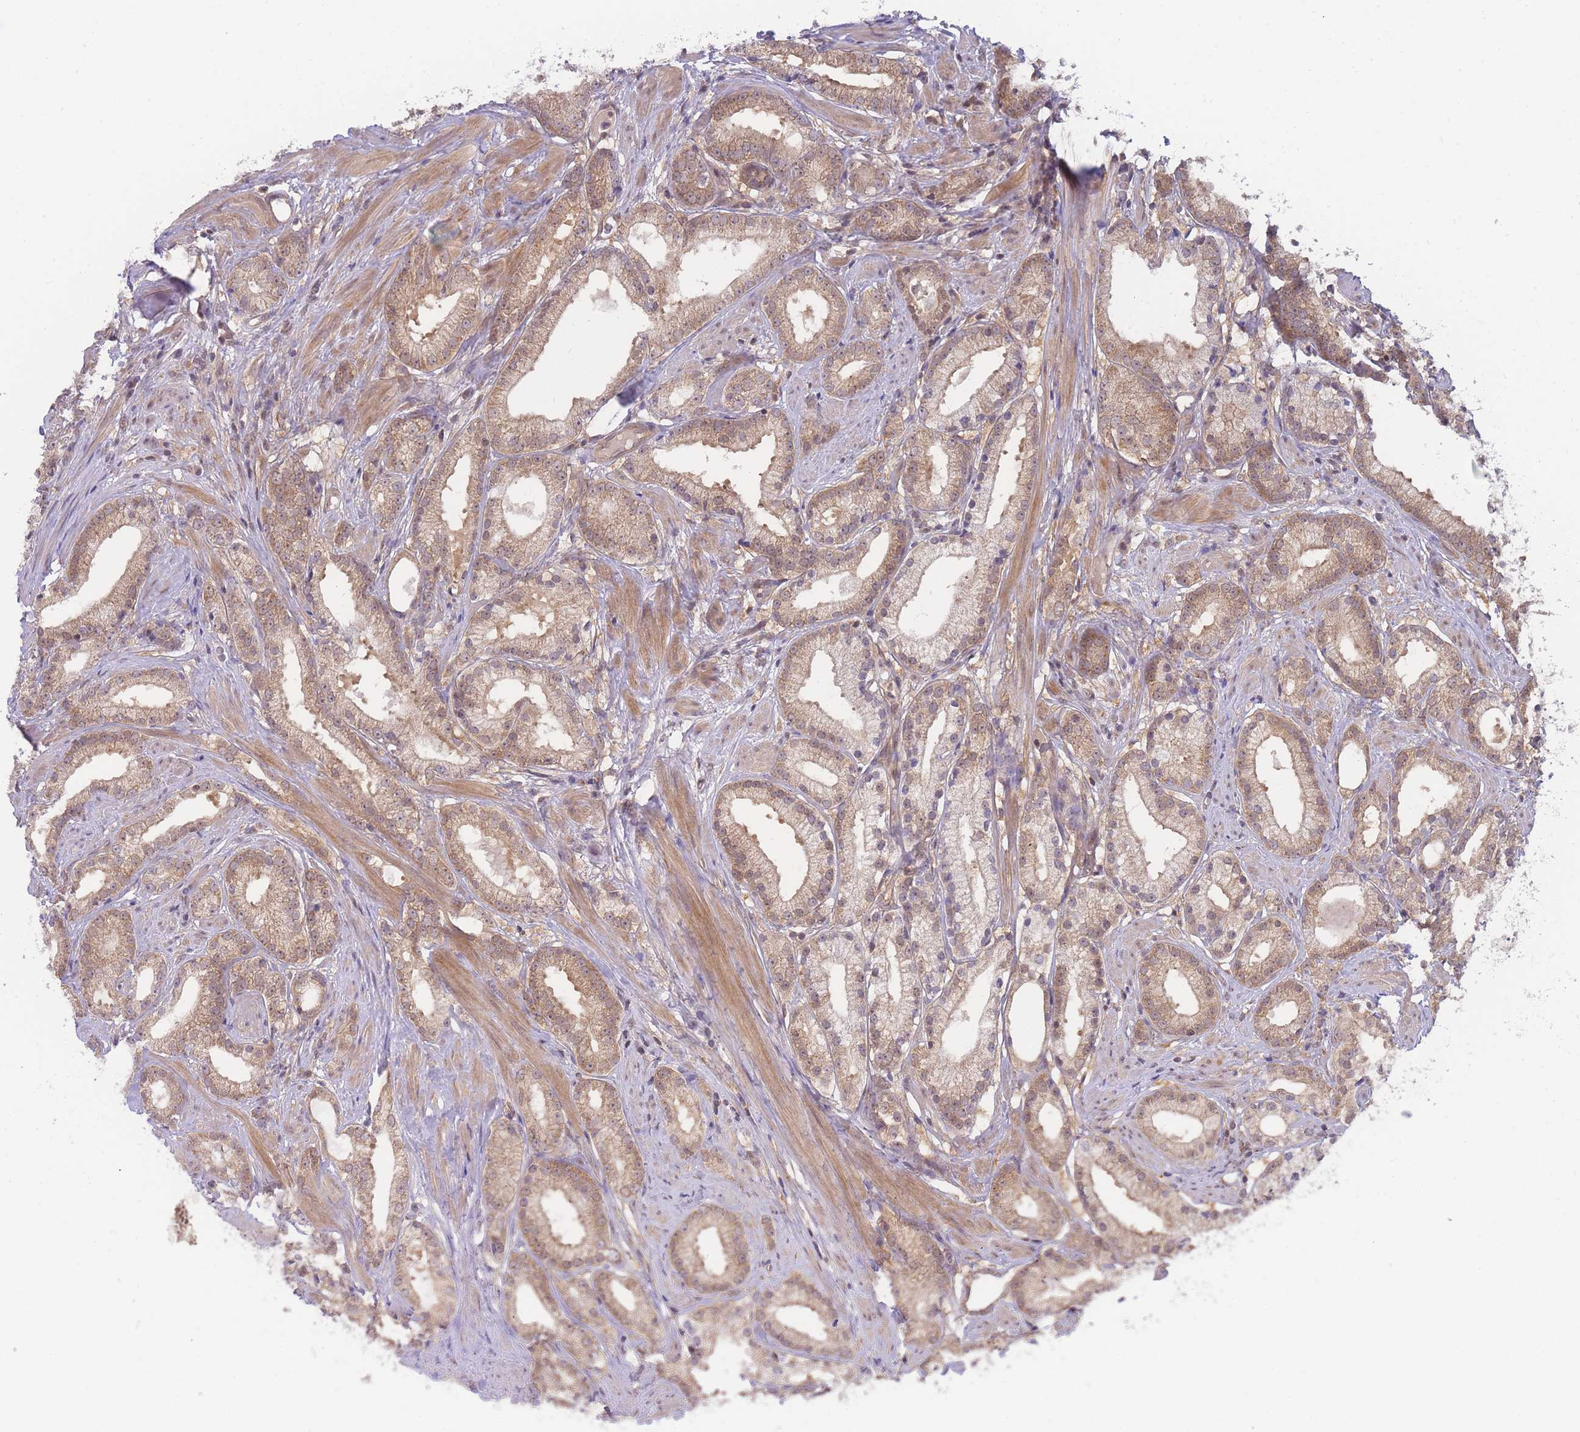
{"staining": {"intensity": "moderate", "quantity": ">75%", "location": "cytoplasmic/membranous"}, "tissue": "prostate cancer", "cell_type": "Tumor cells", "image_type": "cancer", "snomed": [{"axis": "morphology", "description": "Adenocarcinoma, Low grade"}, {"axis": "topography", "description": "Prostate"}], "caption": "Low-grade adenocarcinoma (prostate) was stained to show a protein in brown. There is medium levels of moderate cytoplasmic/membranous staining in approximately >75% of tumor cells. (Brightfield microscopy of DAB IHC at high magnification).", "gene": "KIAA1191", "patient": {"sex": "male", "age": 57}}